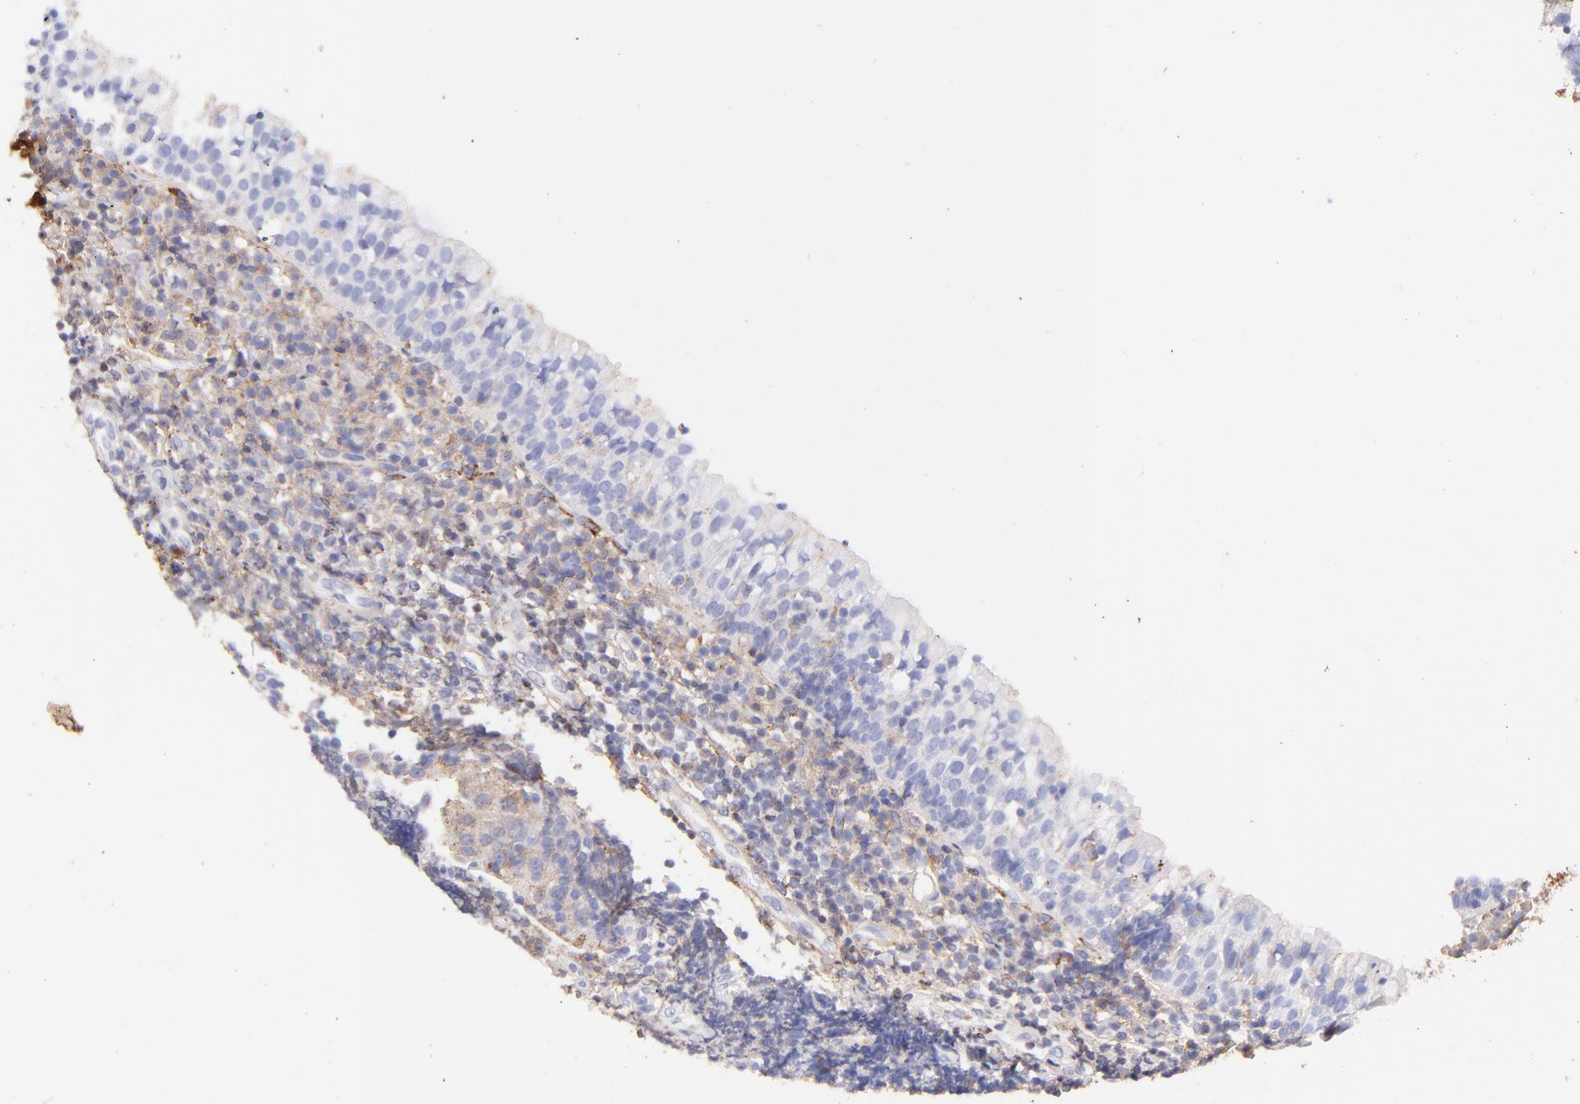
{"staining": {"intensity": "weak", "quantity": "<25%", "location": "cytoplasmic/membranous"}, "tissue": "tonsil", "cell_type": "Germinal center cells", "image_type": "normal", "snomed": [{"axis": "morphology", "description": "Normal tissue, NOS"}, {"axis": "topography", "description": "Tonsil"}], "caption": "IHC image of unremarkable human tonsil stained for a protein (brown), which displays no positivity in germinal center cells.", "gene": "BGN", "patient": {"sex": "female", "age": 40}}